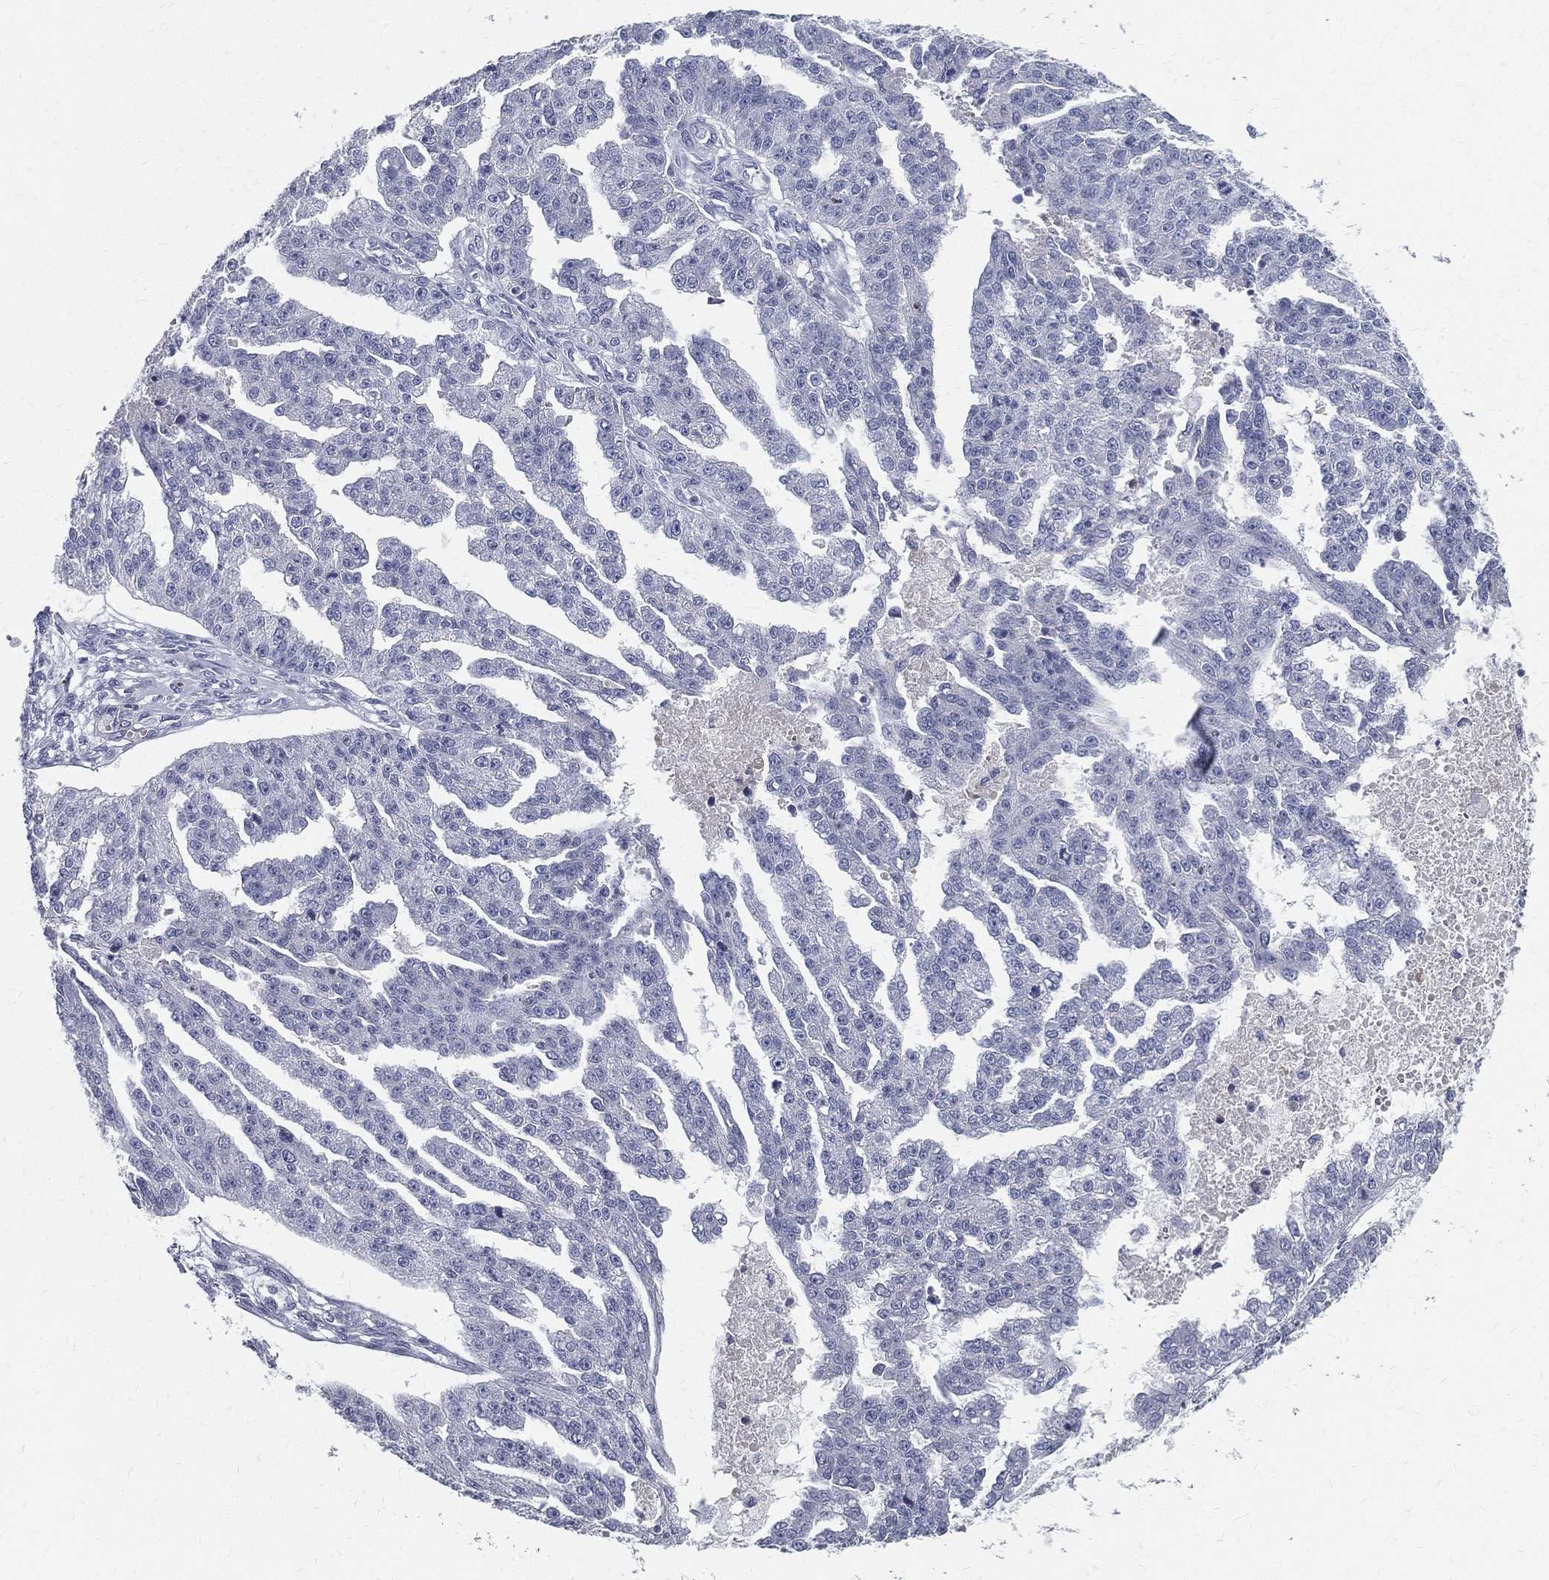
{"staining": {"intensity": "negative", "quantity": "none", "location": "none"}, "tissue": "ovarian cancer", "cell_type": "Tumor cells", "image_type": "cancer", "snomed": [{"axis": "morphology", "description": "Cystadenocarcinoma, serous, NOS"}, {"axis": "topography", "description": "Ovary"}], "caption": "There is no significant staining in tumor cells of serous cystadenocarcinoma (ovarian). (Brightfield microscopy of DAB (3,3'-diaminobenzidine) IHC at high magnification).", "gene": "SPPL2C", "patient": {"sex": "female", "age": 58}}